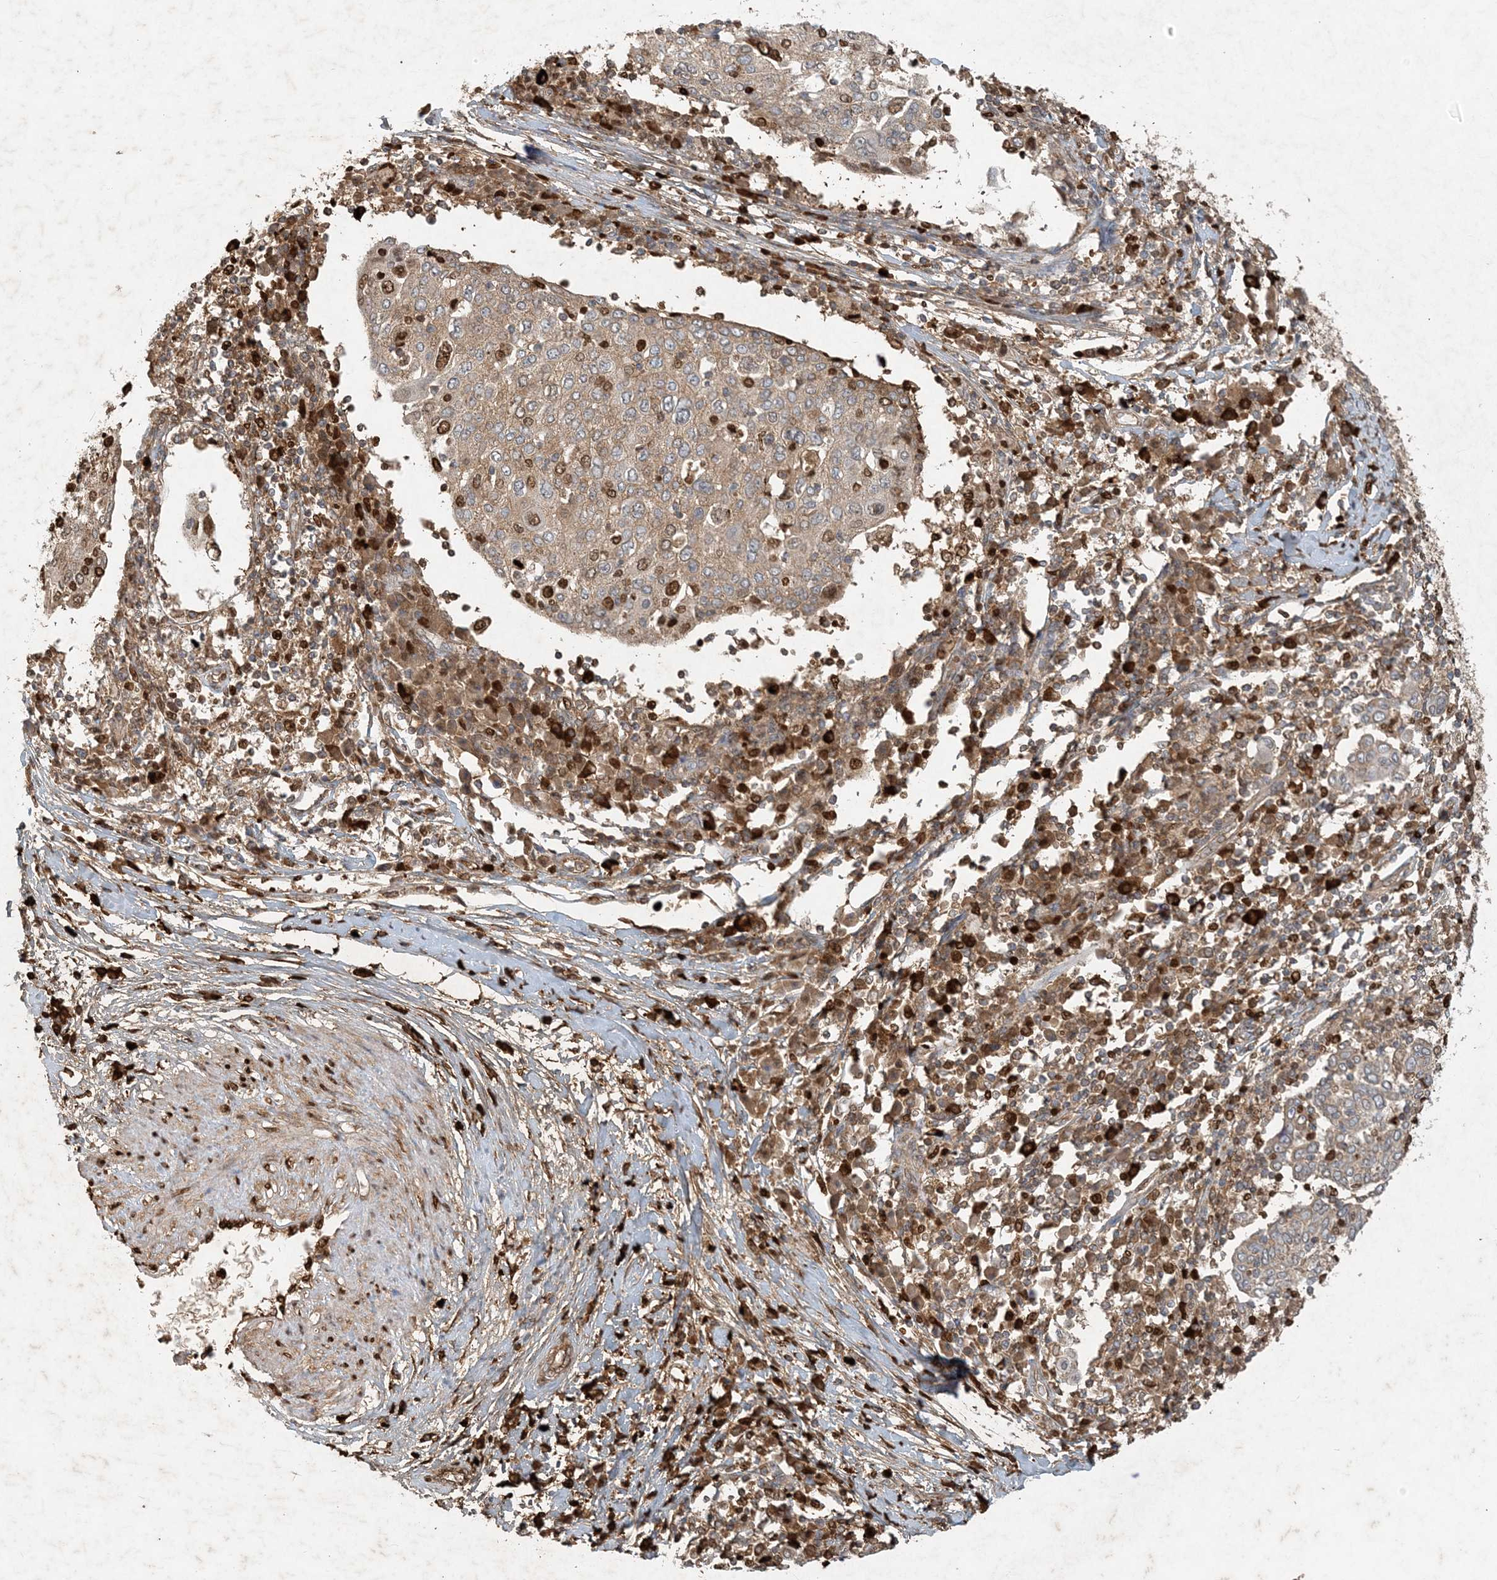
{"staining": {"intensity": "strong", "quantity": ">75%", "location": "cytoplasmic/membranous,nuclear"}, "tissue": "cervical cancer", "cell_type": "Tumor cells", "image_type": "cancer", "snomed": [{"axis": "morphology", "description": "Squamous cell carcinoma, NOS"}, {"axis": "topography", "description": "Cervix"}], "caption": "IHC micrograph of neoplastic tissue: human cervical squamous cell carcinoma stained using immunohistochemistry shows high levels of strong protein expression localized specifically in the cytoplasmic/membranous and nuclear of tumor cells, appearing as a cytoplasmic/membranous and nuclear brown color.", "gene": "MCOLN1", "patient": {"sex": "female", "age": 40}}